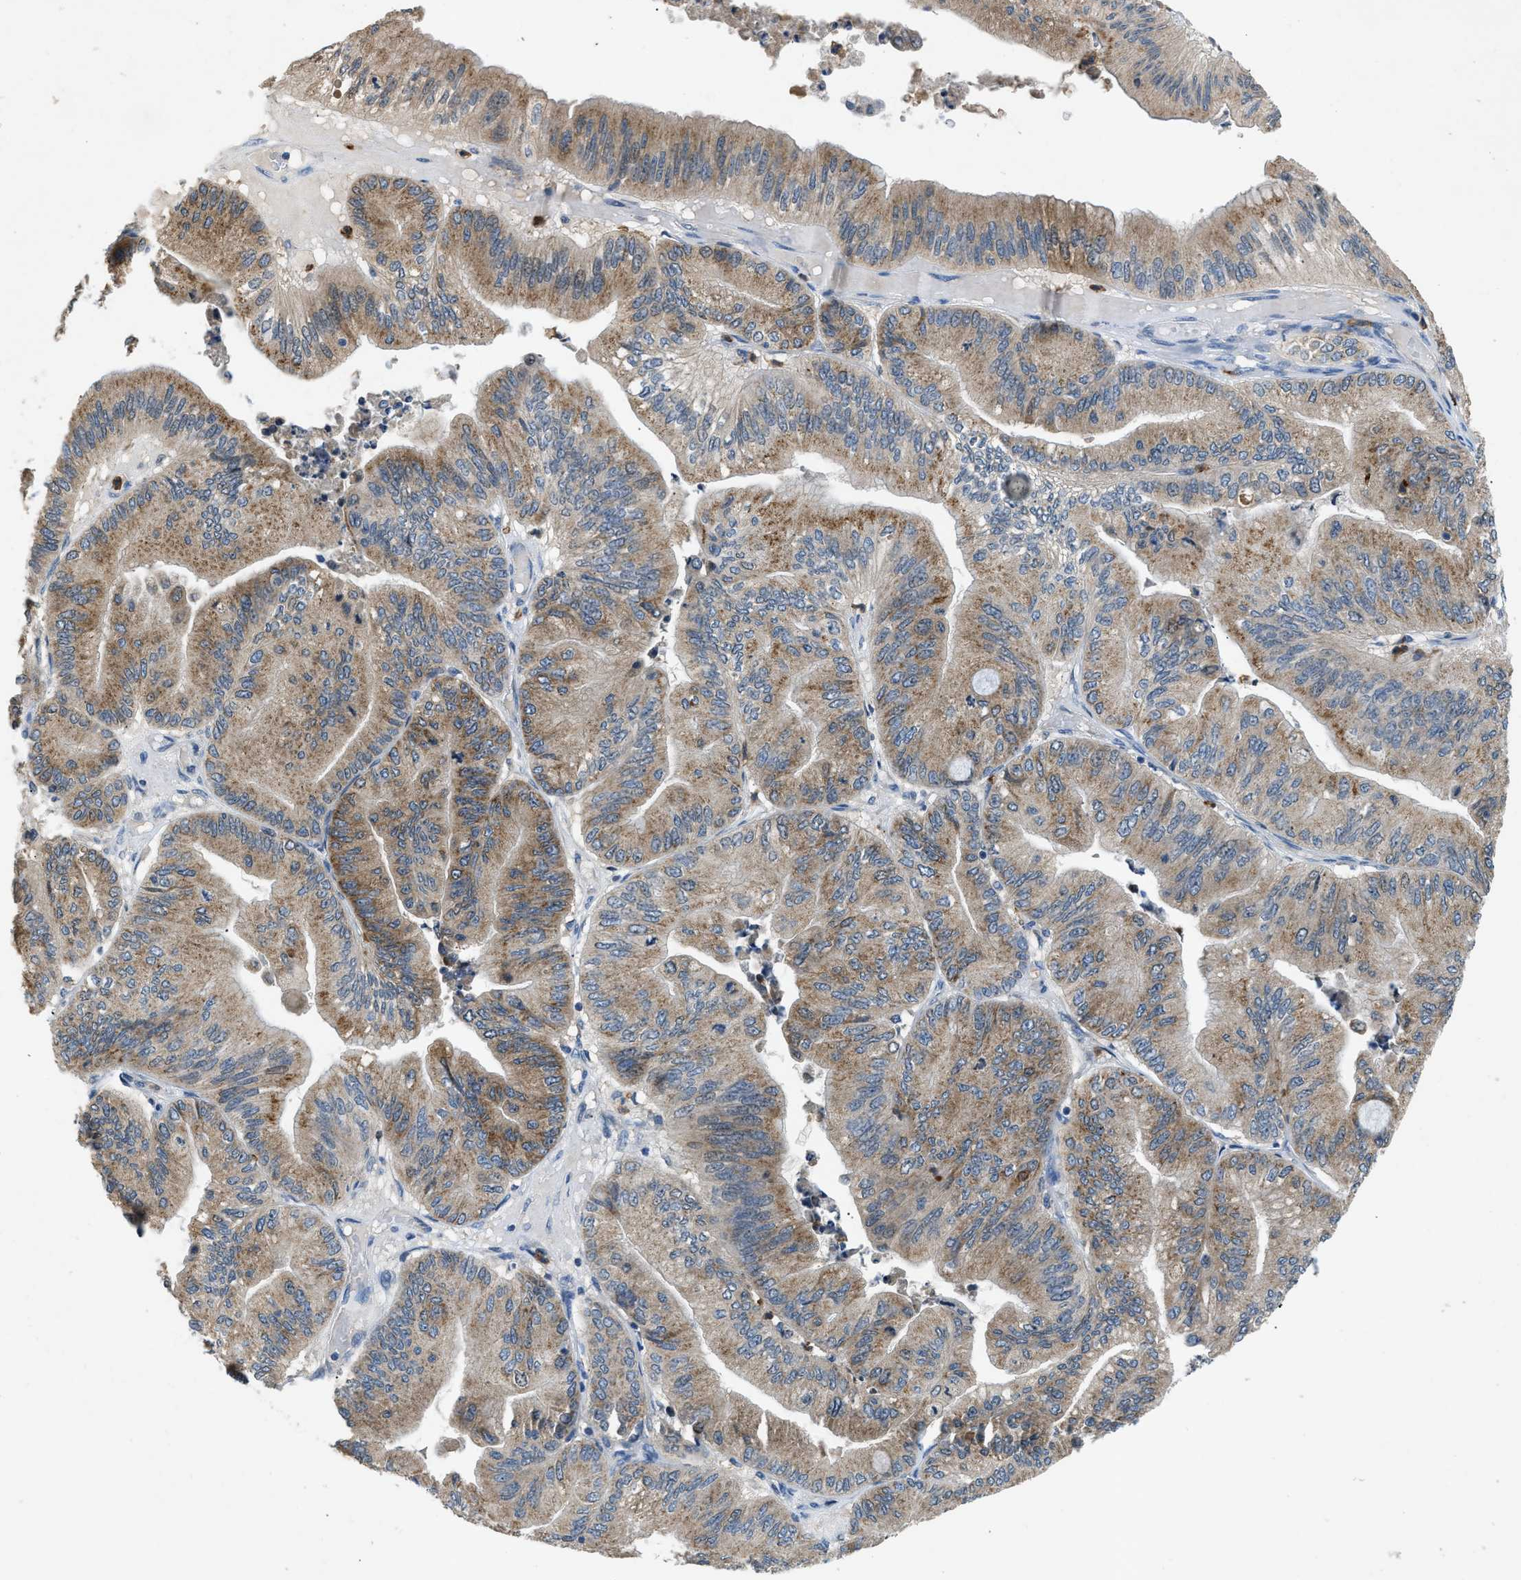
{"staining": {"intensity": "moderate", "quantity": ">75%", "location": "cytoplasmic/membranous"}, "tissue": "ovarian cancer", "cell_type": "Tumor cells", "image_type": "cancer", "snomed": [{"axis": "morphology", "description": "Cystadenocarcinoma, mucinous, NOS"}, {"axis": "topography", "description": "Ovary"}], "caption": "Human mucinous cystadenocarcinoma (ovarian) stained with a brown dye shows moderate cytoplasmic/membranous positive staining in about >75% of tumor cells.", "gene": "TOMM34", "patient": {"sex": "female", "age": 61}}